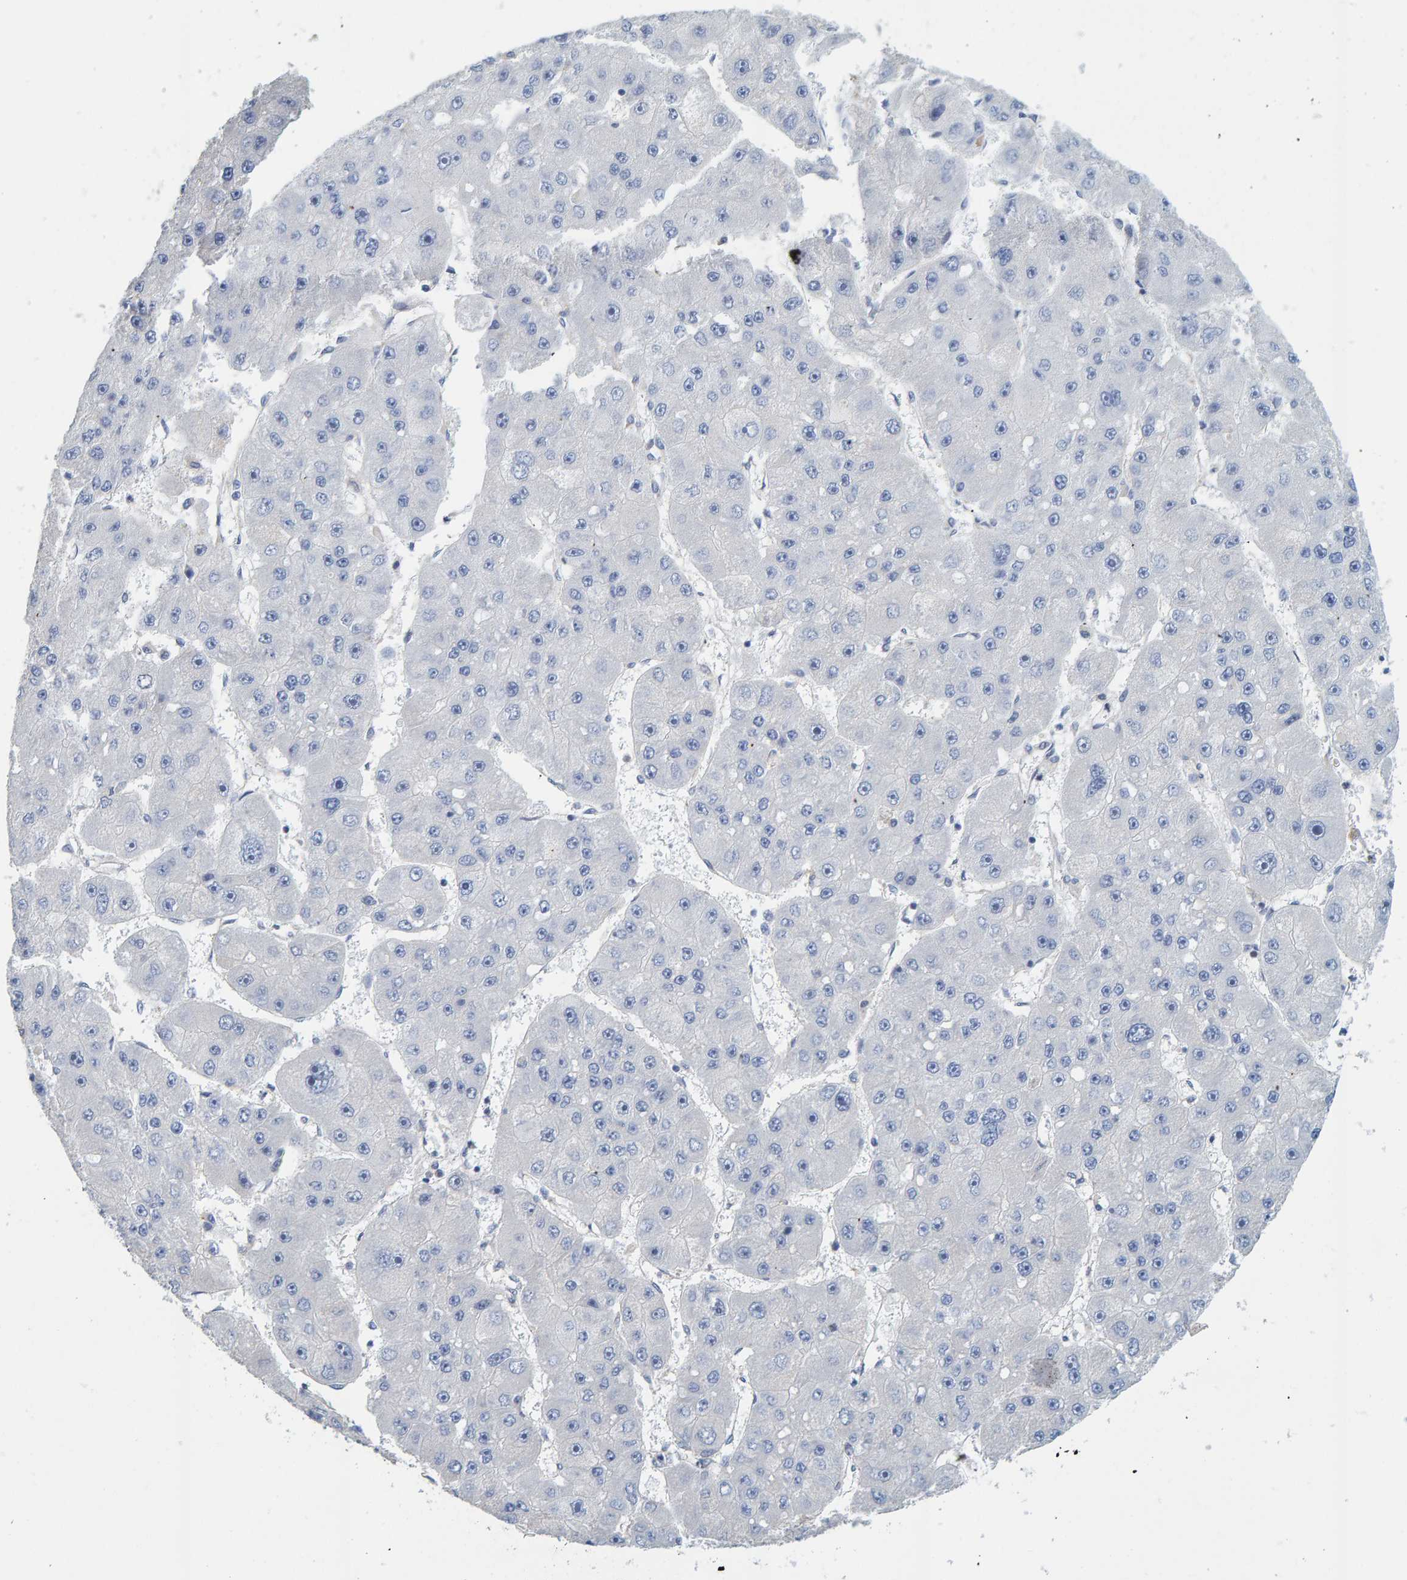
{"staining": {"intensity": "negative", "quantity": "none", "location": "none"}, "tissue": "liver cancer", "cell_type": "Tumor cells", "image_type": "cancer", "snomed": [{"axis": "morphology", "description": "Carcinoma, Hepatocellular, NOS"}, {"axis": "topography", "description": "Liver"}], "caption": "Human liver hepatocellular carcinoma stained for a protein using immunohistochemistry (IHC) reveals no expression in tumor cells.", "gene": "RGP1", "patient": {"sex": "female", "age": 61}}